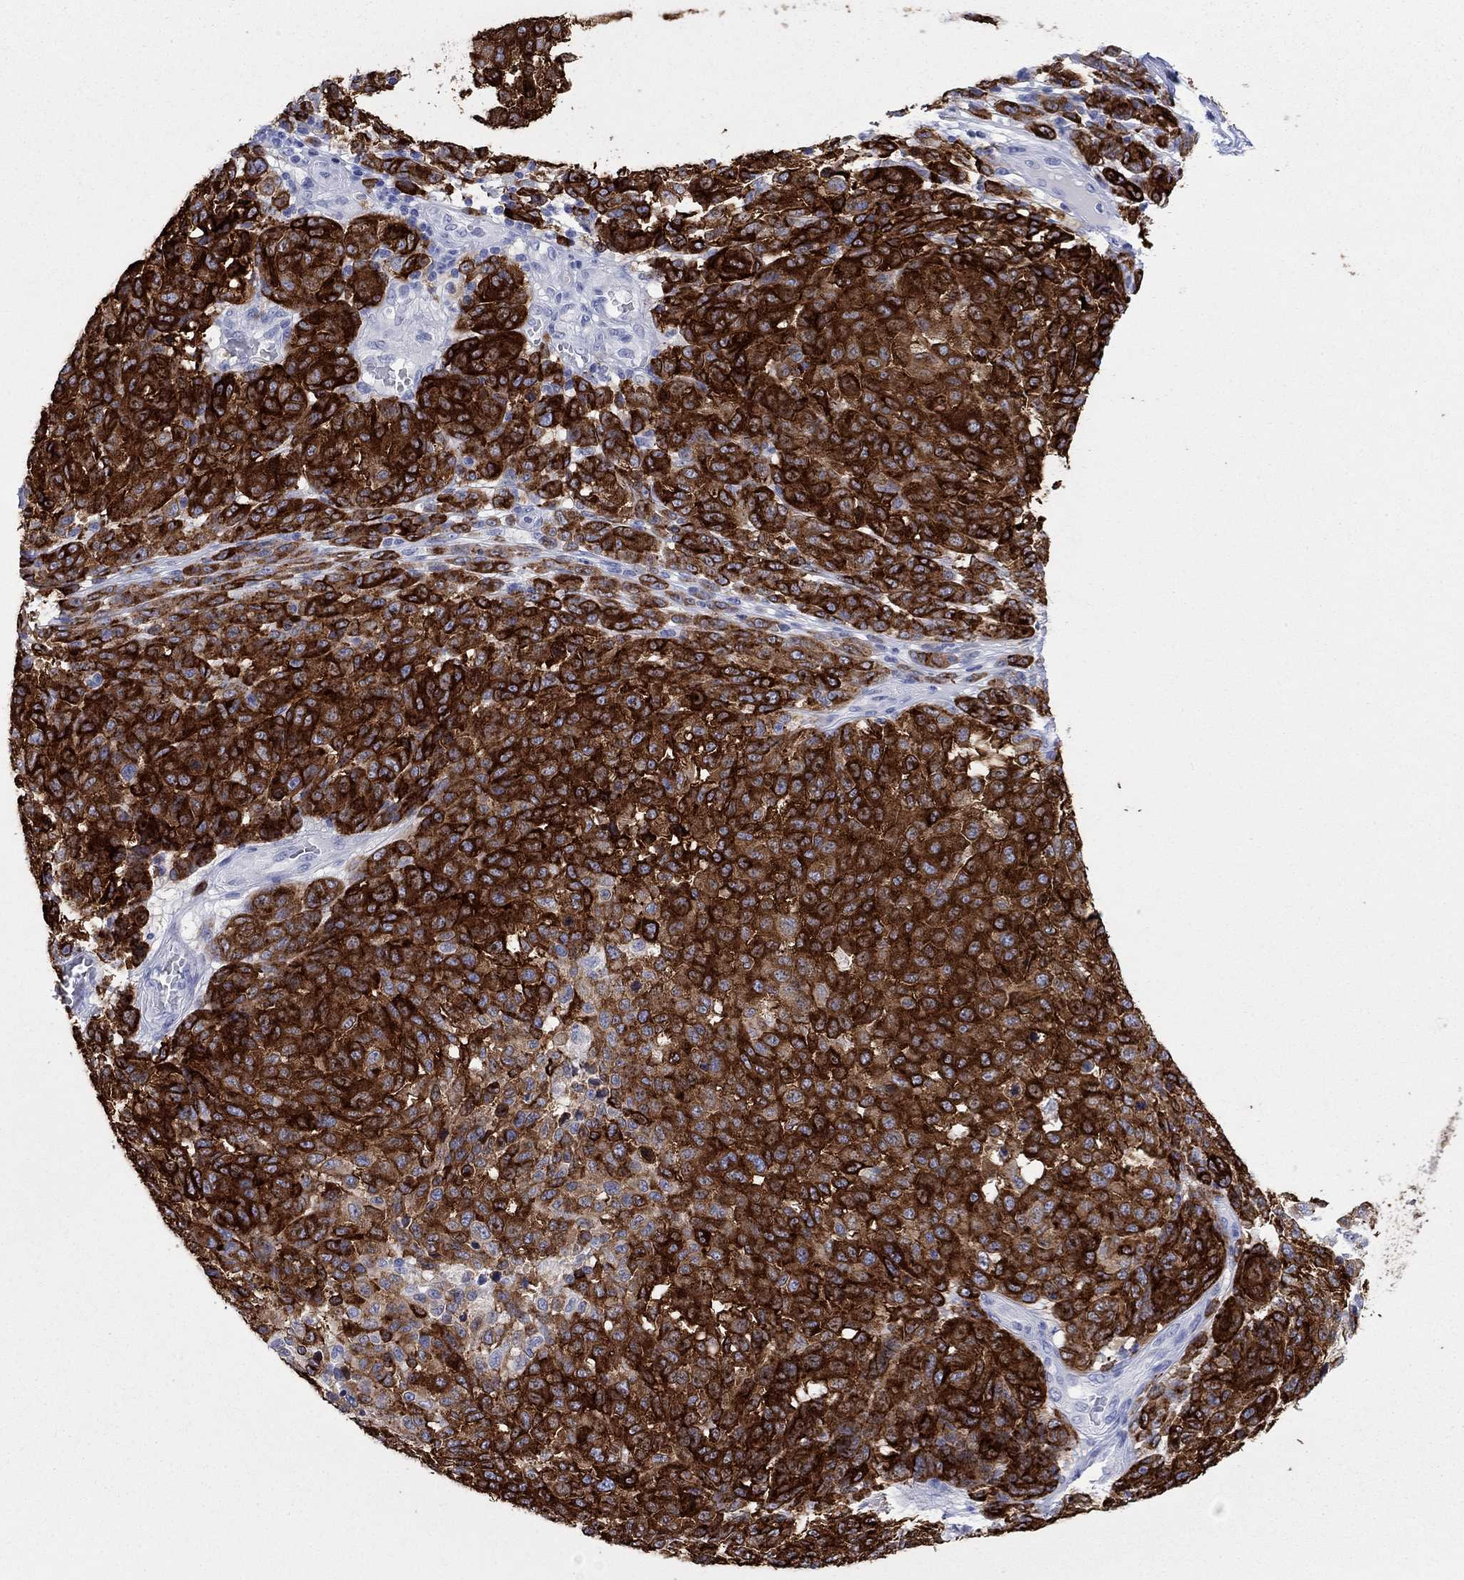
{"staining": {"intensity": "strong", "quantity": "25%-75%", "location": "cytoplasmic/membranous"}, "tissue": "melanoma", "cell_type": "Tumor cells", "image_type": "cancer", "snomed": [{"axis": "morphology", "description": "Malignant melanoma, NOS"}, {"axis": "topography", "description": "Skin"}], "caption": "Human melanoma stained for a protein (brown) displays strong cytoplasmic/membranous positive positivity in approximately 25%-75% of tumor cells.", "gene": "MLANA", "patient": {"sex": "male", "age": 59}}